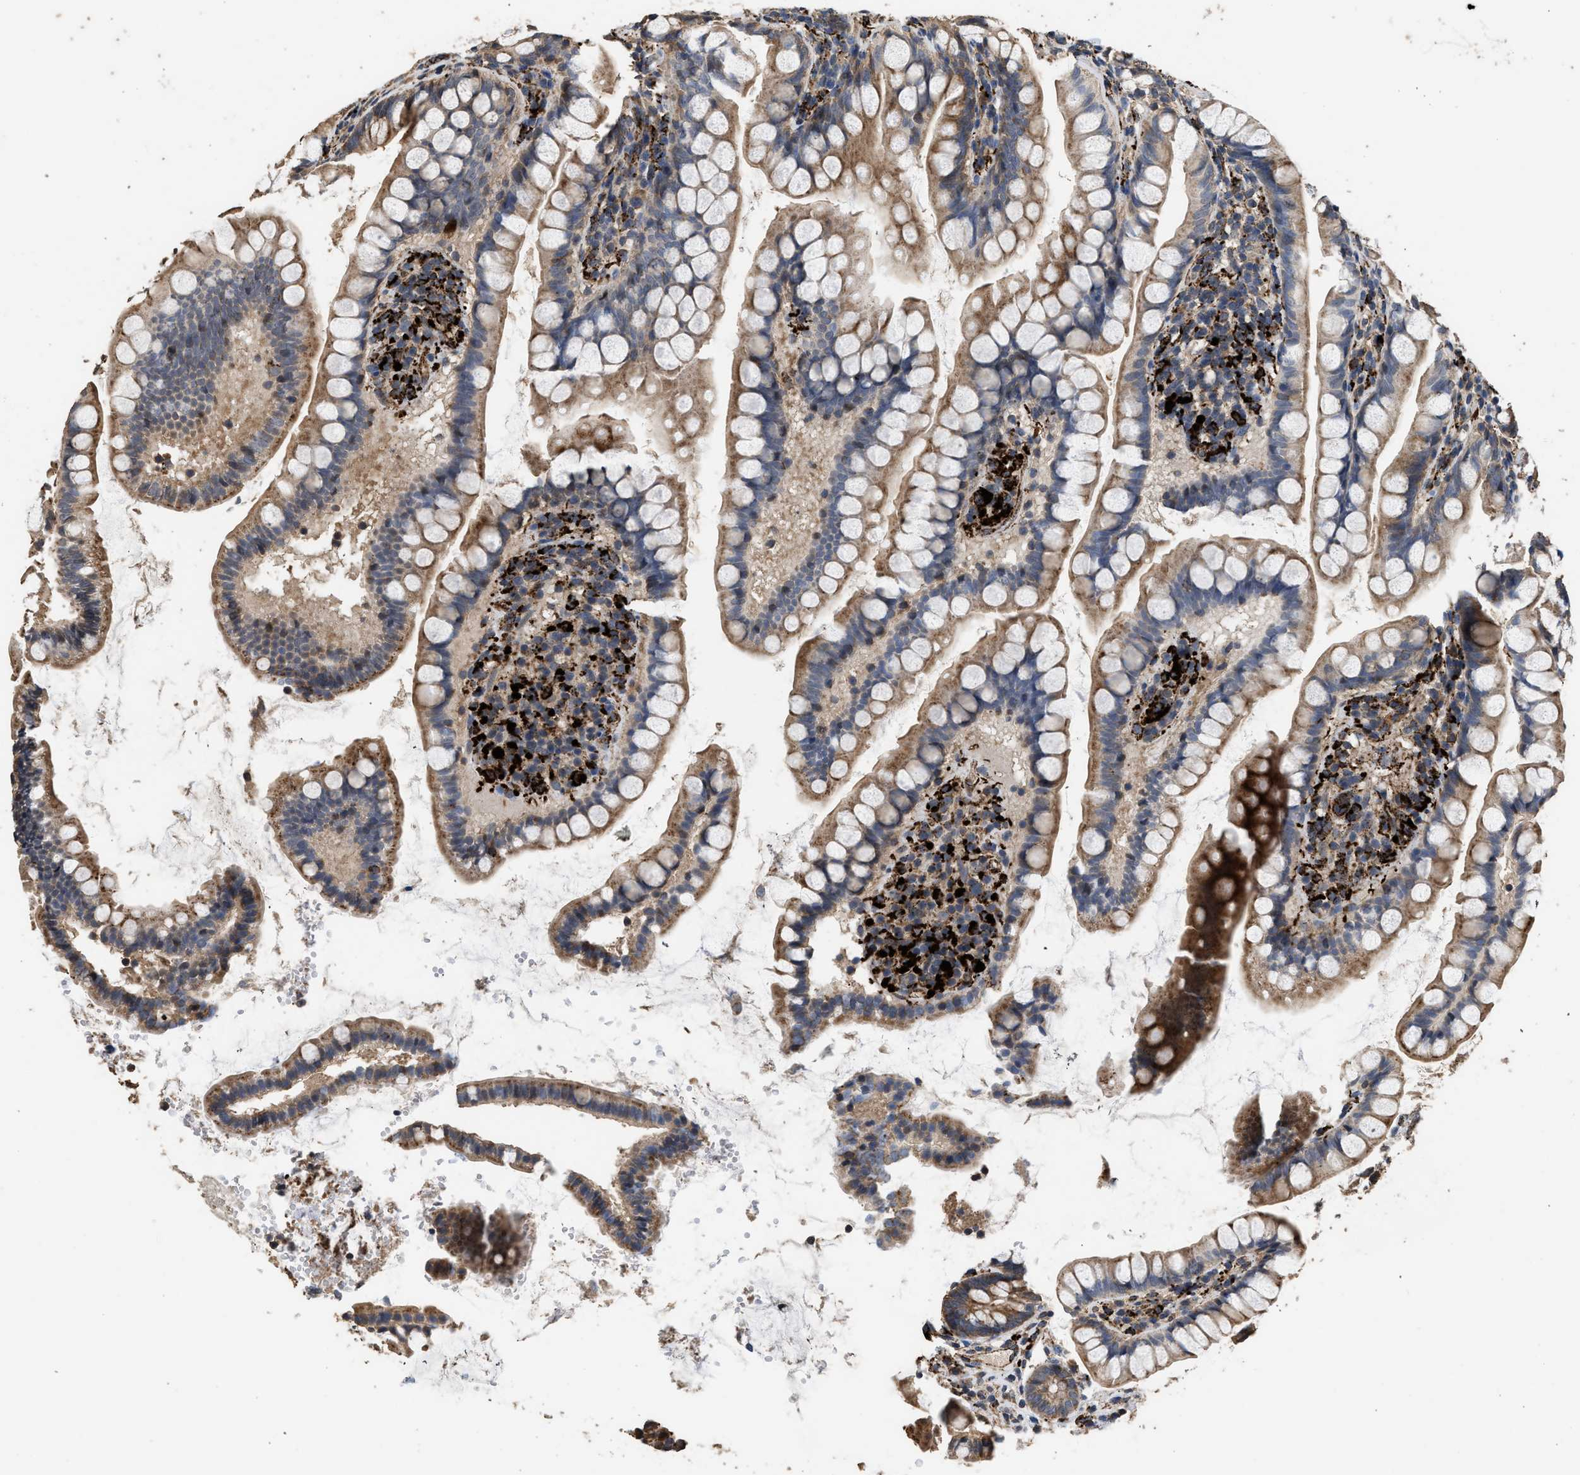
{"staining": {"intensity": "moderate", "quantity": ">75%", "location": "cytoplasmic/membranous"}, "tissue": "small intestine", "cell_type": "Glandular cells", "image_type": "normal", "snomed": [{"axis": "morphology", "description": "Normal tissue, NOS"}, {"axis": "topography", "description": "Small intestine"}], "caption": "About >75% of glandular cells in normal small intestine exhibit moderate cytoplasmic/membranous protein staining as visualized by brown immunohistochemical staining.", "gene": "CTSV", "patient": {"sex": "female", "age": 84}}